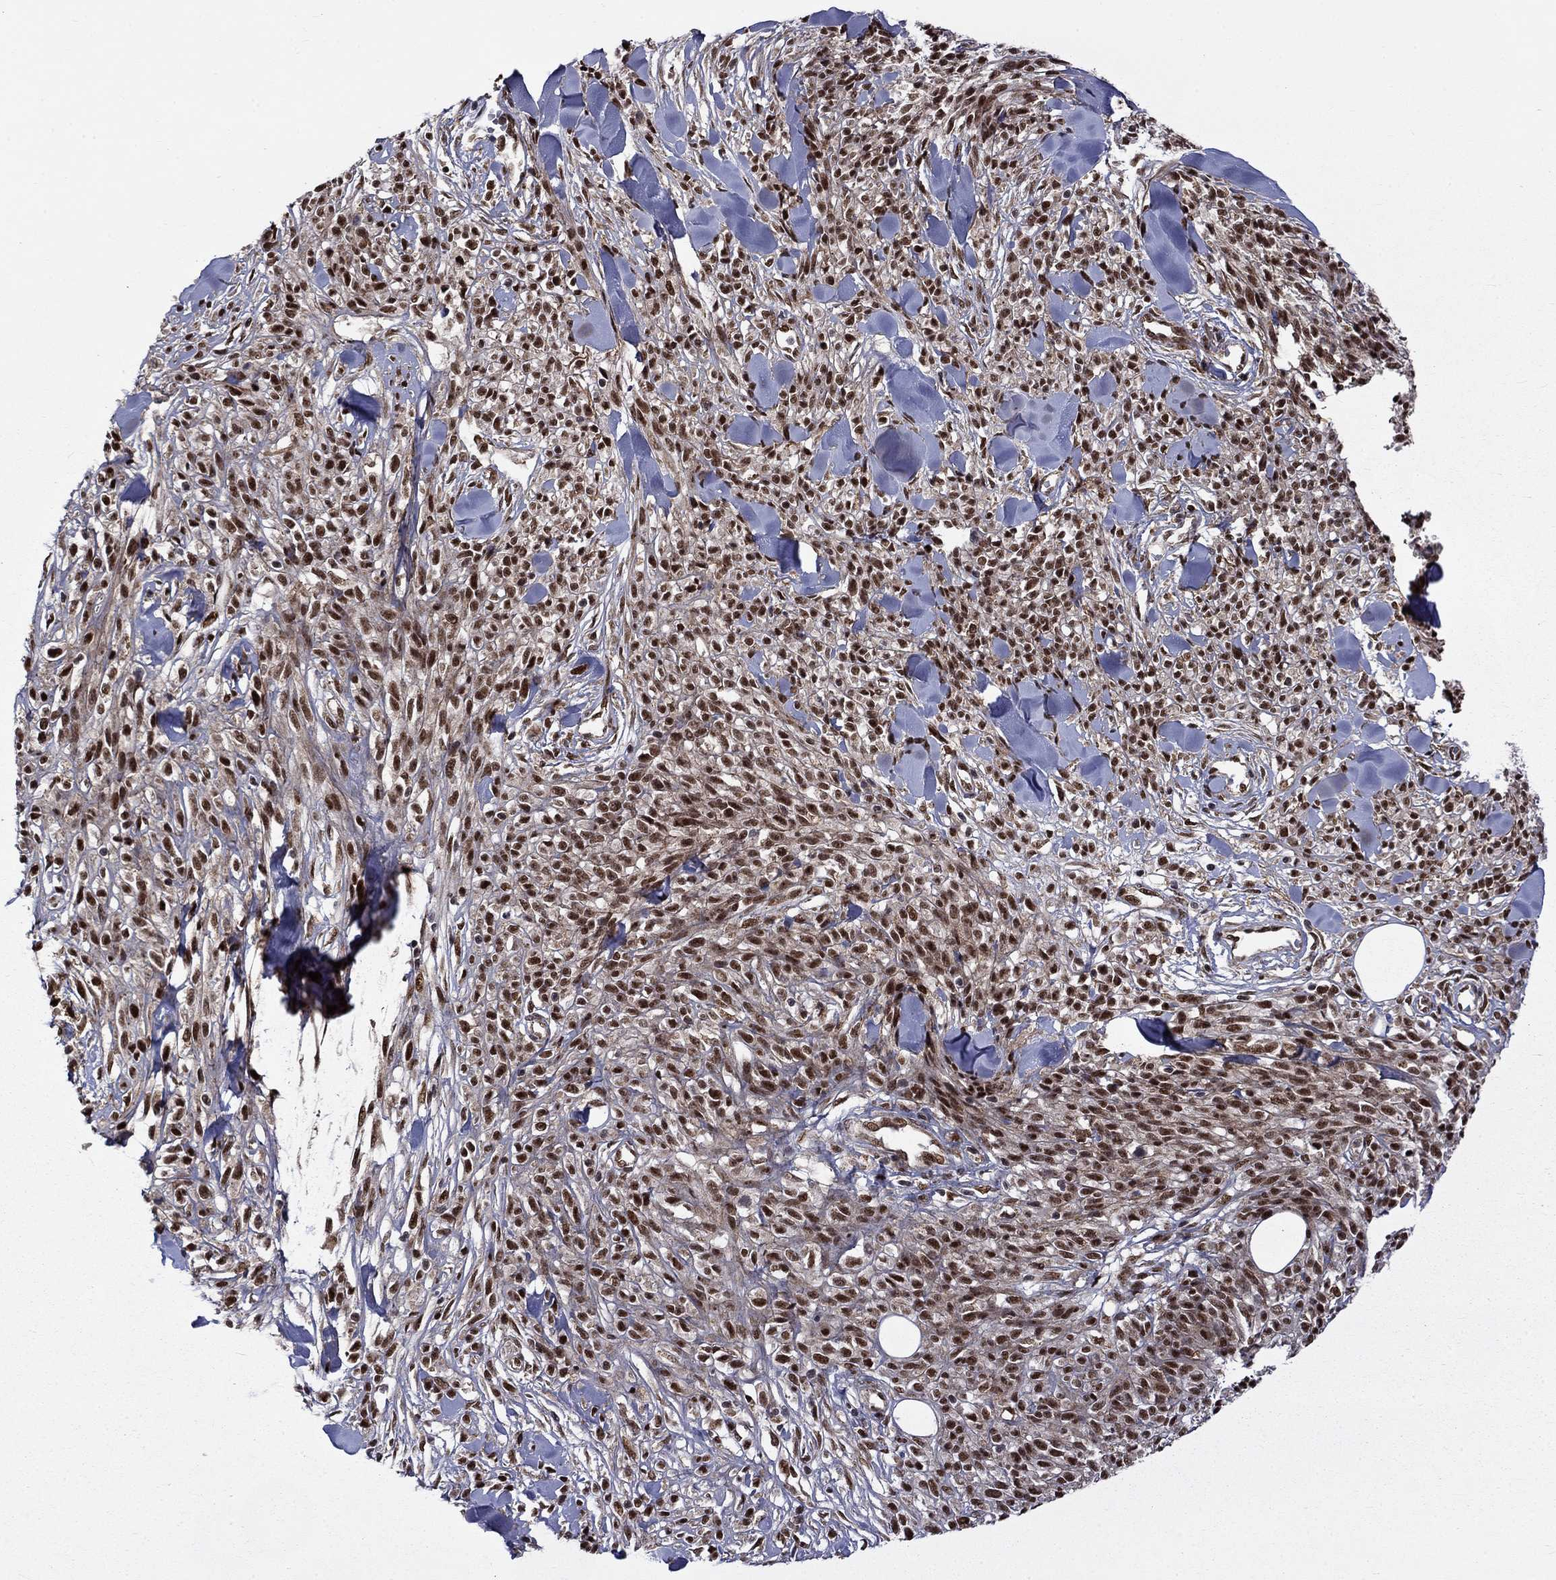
{"staining": {"intensity": "strong", "quantity": "25%-75%", "location": "nuclear"}, "tissue": "melanoma", "cell_type": "Tumor cells", "image_type": "cancer", "snomed": [{"axis": "morphology", "description": "Malignant melanoma, NOS"}, {"axis": "topography", "description": "Skin"}, {"axis": "topography", "description": "Skin of trunk"}], "caption": "Human malignant melanoma stained with a protein marker displays strong staining in tumor cells.", "gene": "KPNA3", "patient": {"sex": "male", "age": 74}}